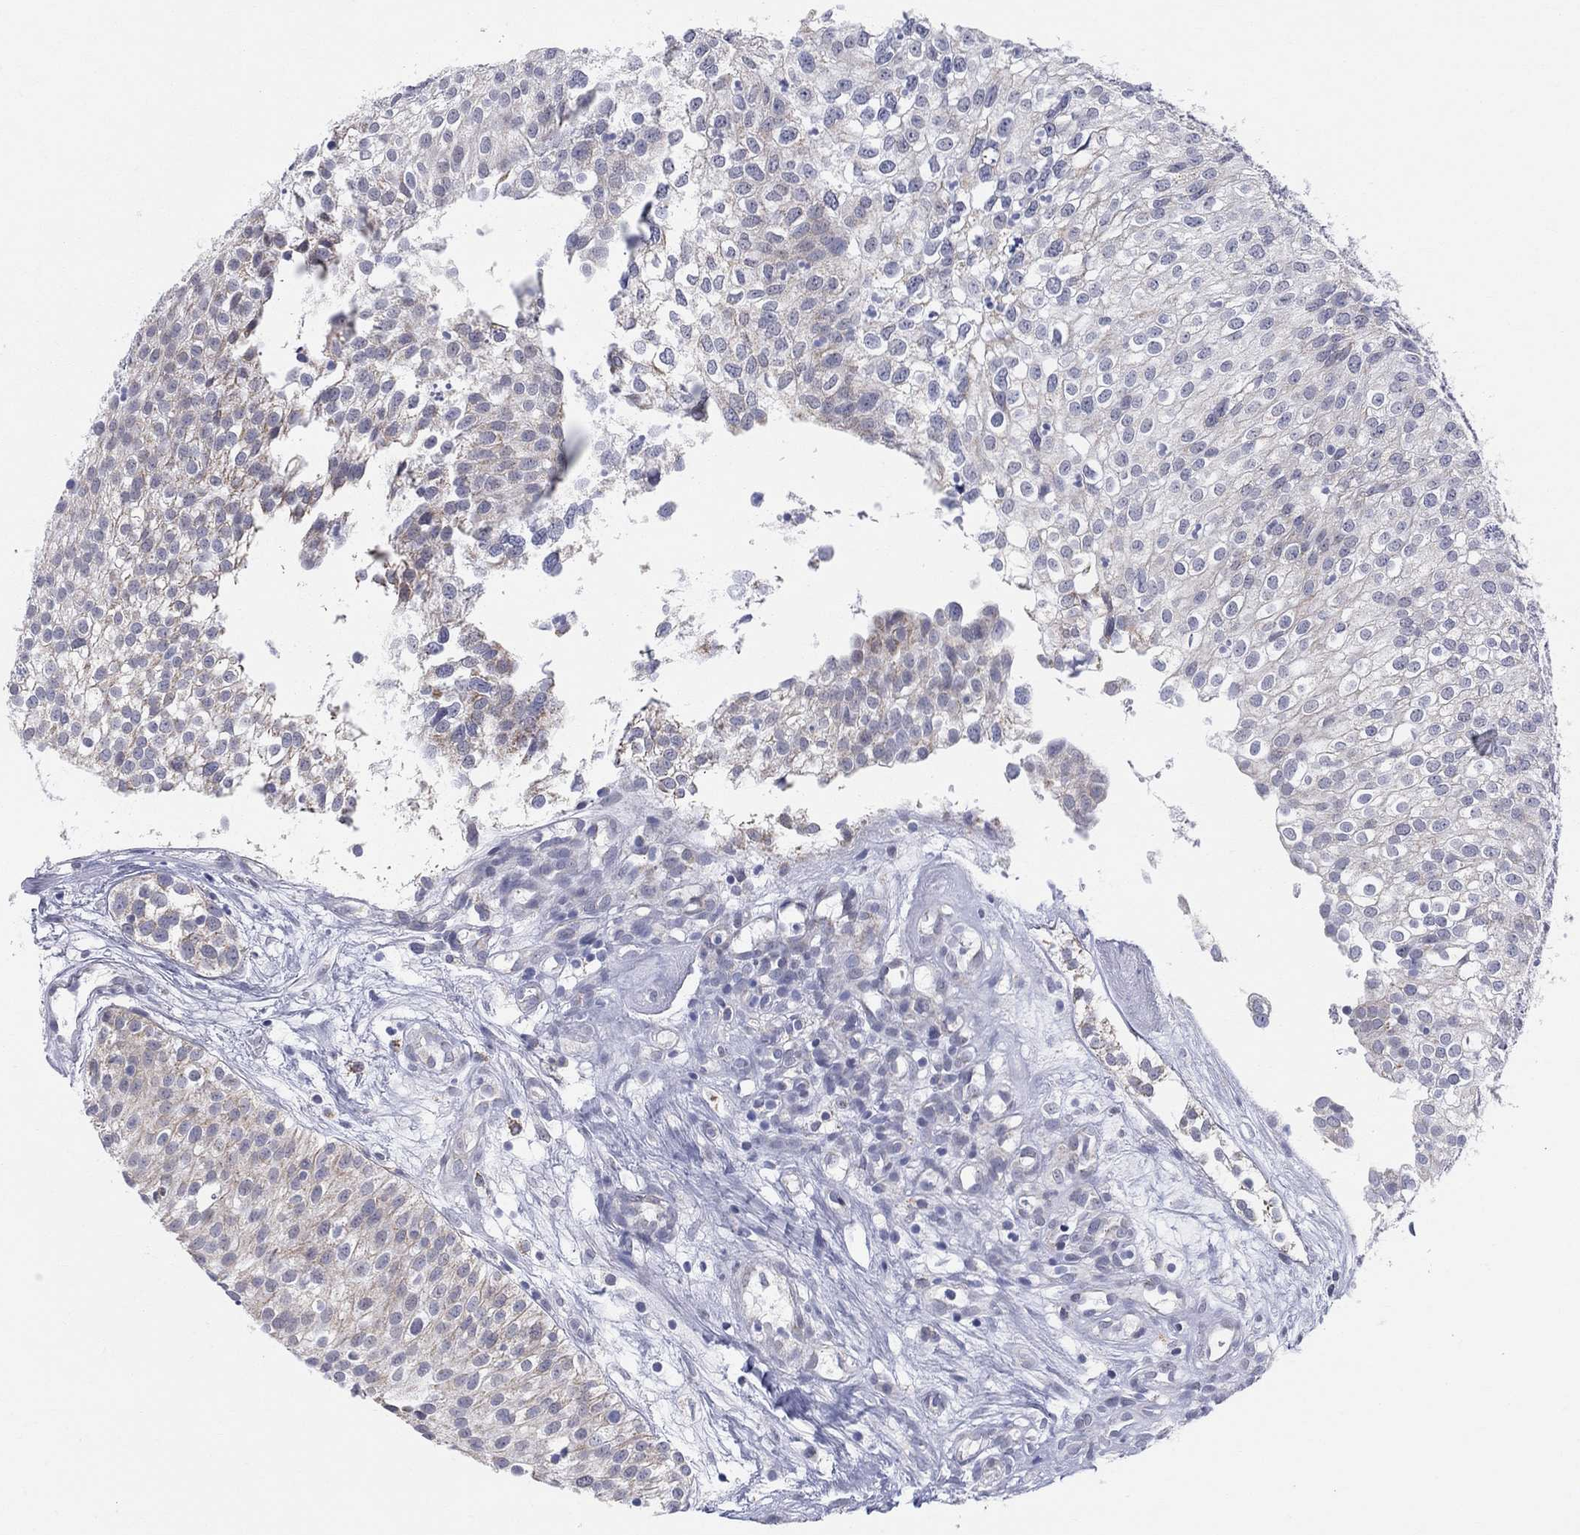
{"staining": {"intensity": "moderate", "quantity": "<25%", "location": "cytoplasmic/membranous"}, "tissue": "urothelial cancer", "cell_type": "Tumor cells", "image_type": "cancer", "snomed": [{"axis": "morphology", "description": "Urothelial carcinoma, High grade"}, {"axis": "topography", "description": "Urinary bladder"}], "caption": "Human urothelial cancer stained with a brown dye displays moderate cytoplasmic/membranous positive positivity in approximately <25% of tumor cells.", "gene": "KISS1R", "patient": {"sex": "female", "age": 79}}